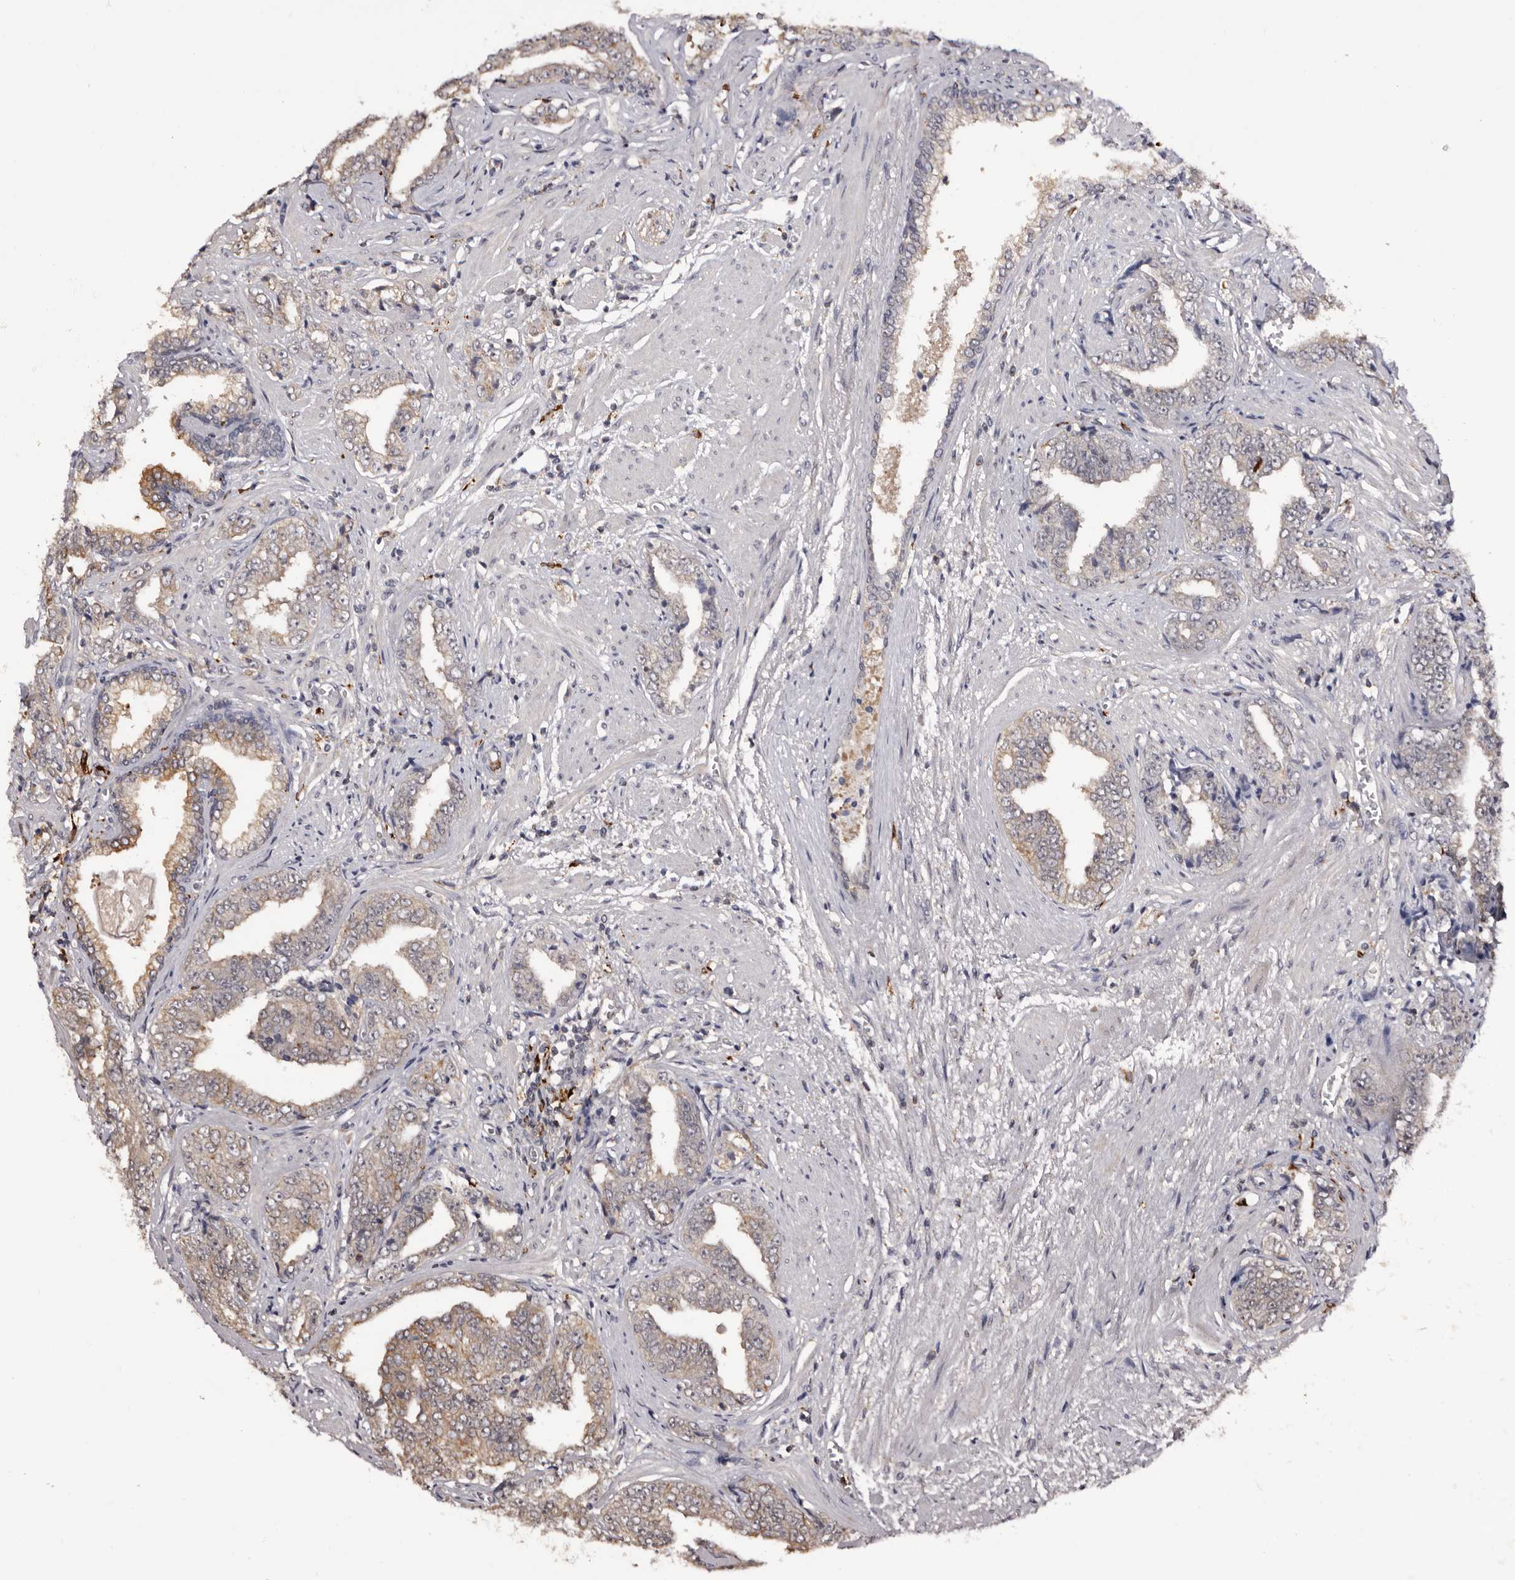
{"staining": {"intensity": "moderate", "quantity": "<25%", "location": "cytoplasmic/membranous"}, "tissue": "prostate cancer", "cell_type": "Tumor cells", "image_type": "cancer", "snomed": [{"axis": "morphology", "description": "Adenocarcinoma, High grade"}, {"axis": "topography", "description": "Prostate"}], "caption": "A histopathology image of human adenocarcinoma (high-grade) (prostate) stained for a protein shows moderate cytoplasmic/membranous brown staining in tumor cells.", "gene": "TNNI1", "patient": {"sex": "male", "age": 71}}